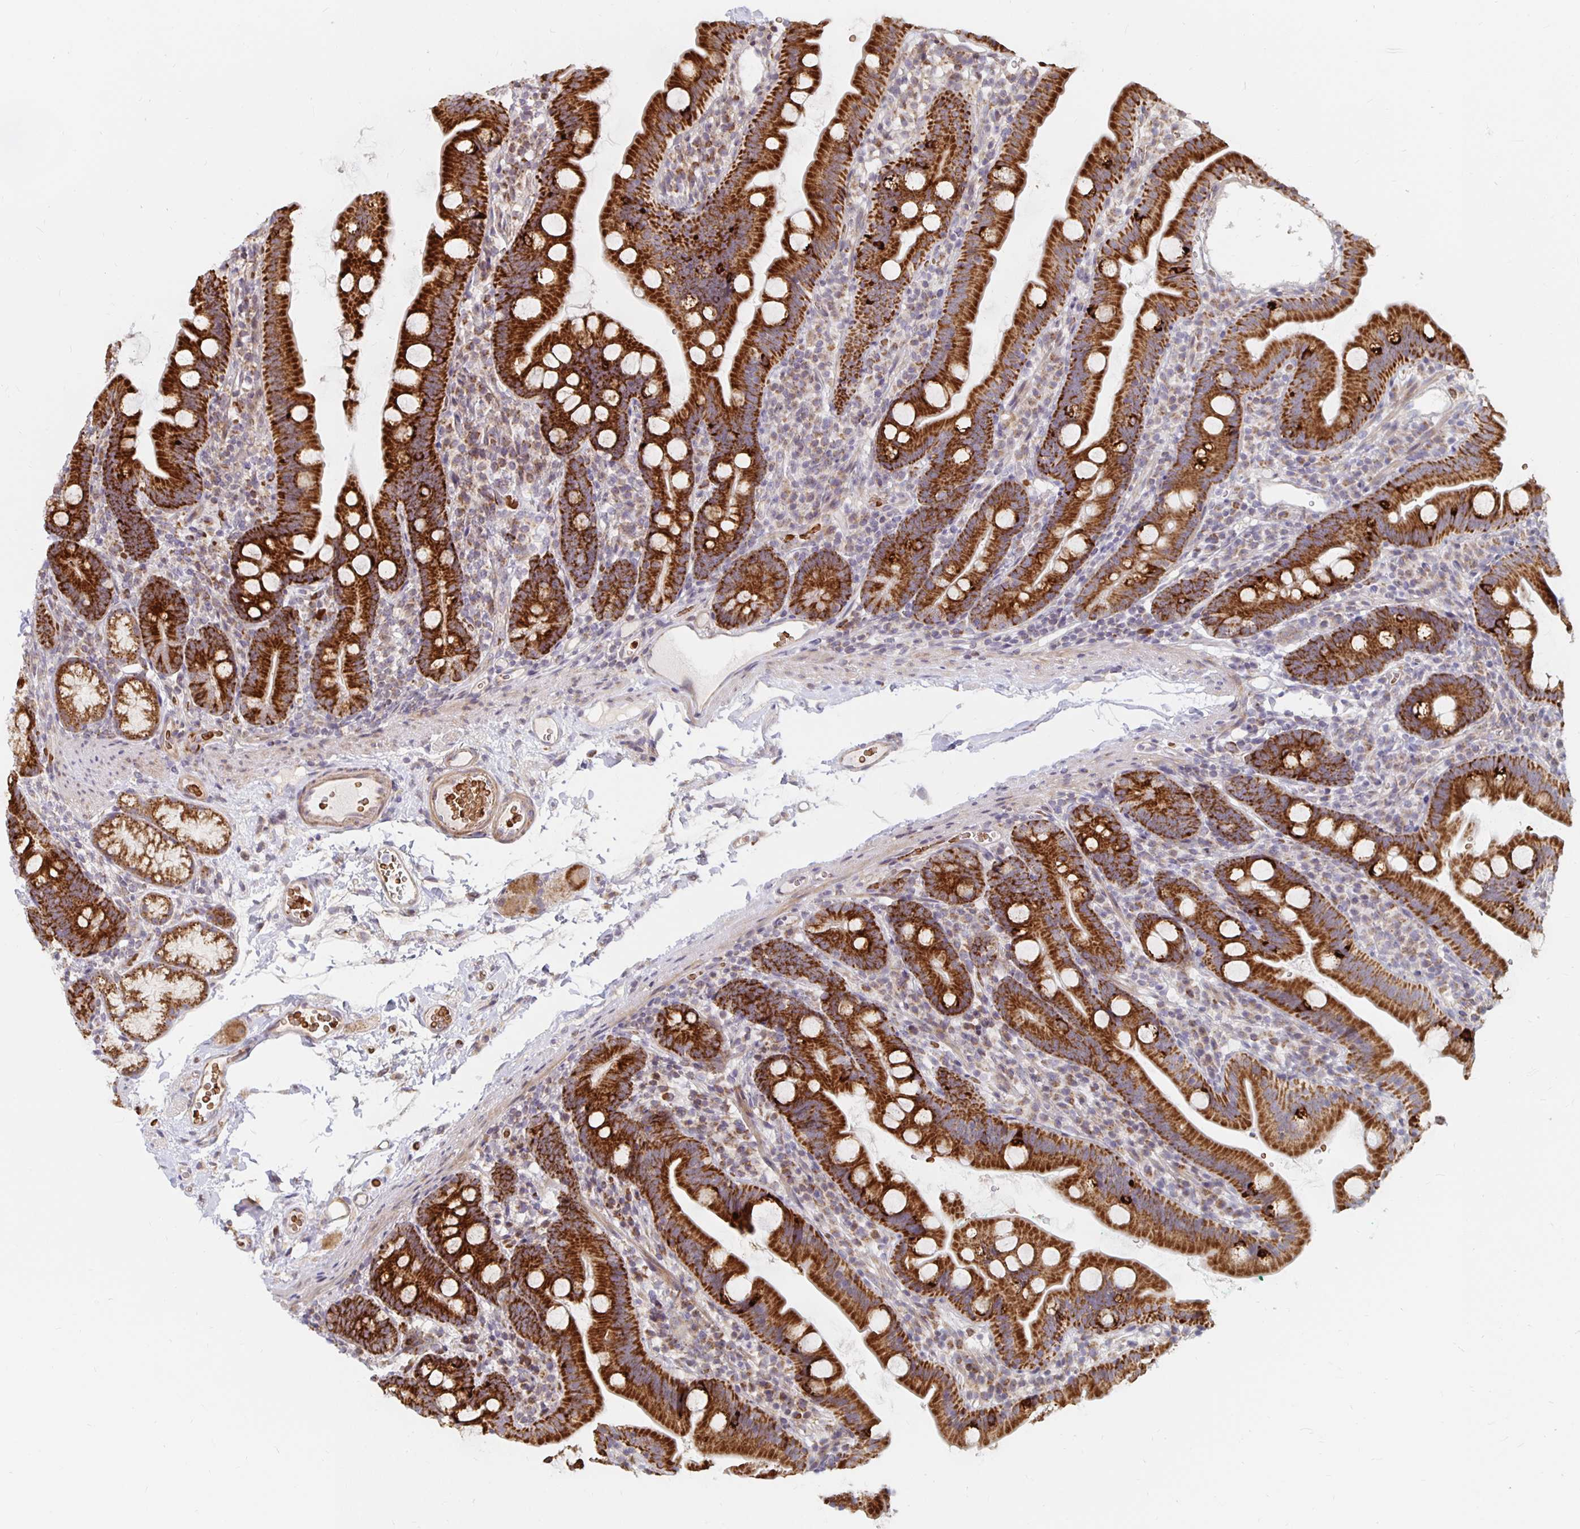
{"staining": {"intensity": "strong", "quantity": ">75%", "location": "cytoplasmic/membranous"}, "tissue": "duodenum", "cell_type": "Glandular cells", "image_type": "normal", "snomed": [{"axis": "morphology", "description": "Normal tissue, NOS"}, {"axis": "topography", "description": "Duodenum"}], "caption": "Strong cytoplasmic/membranous staining for a protein is appreciated in approximately >75% of glandular cells of benign duodenum using immunohistochemistry (IHC).", "gene": "MRPL28", "patient": {"sex": "female", "age": 67}}